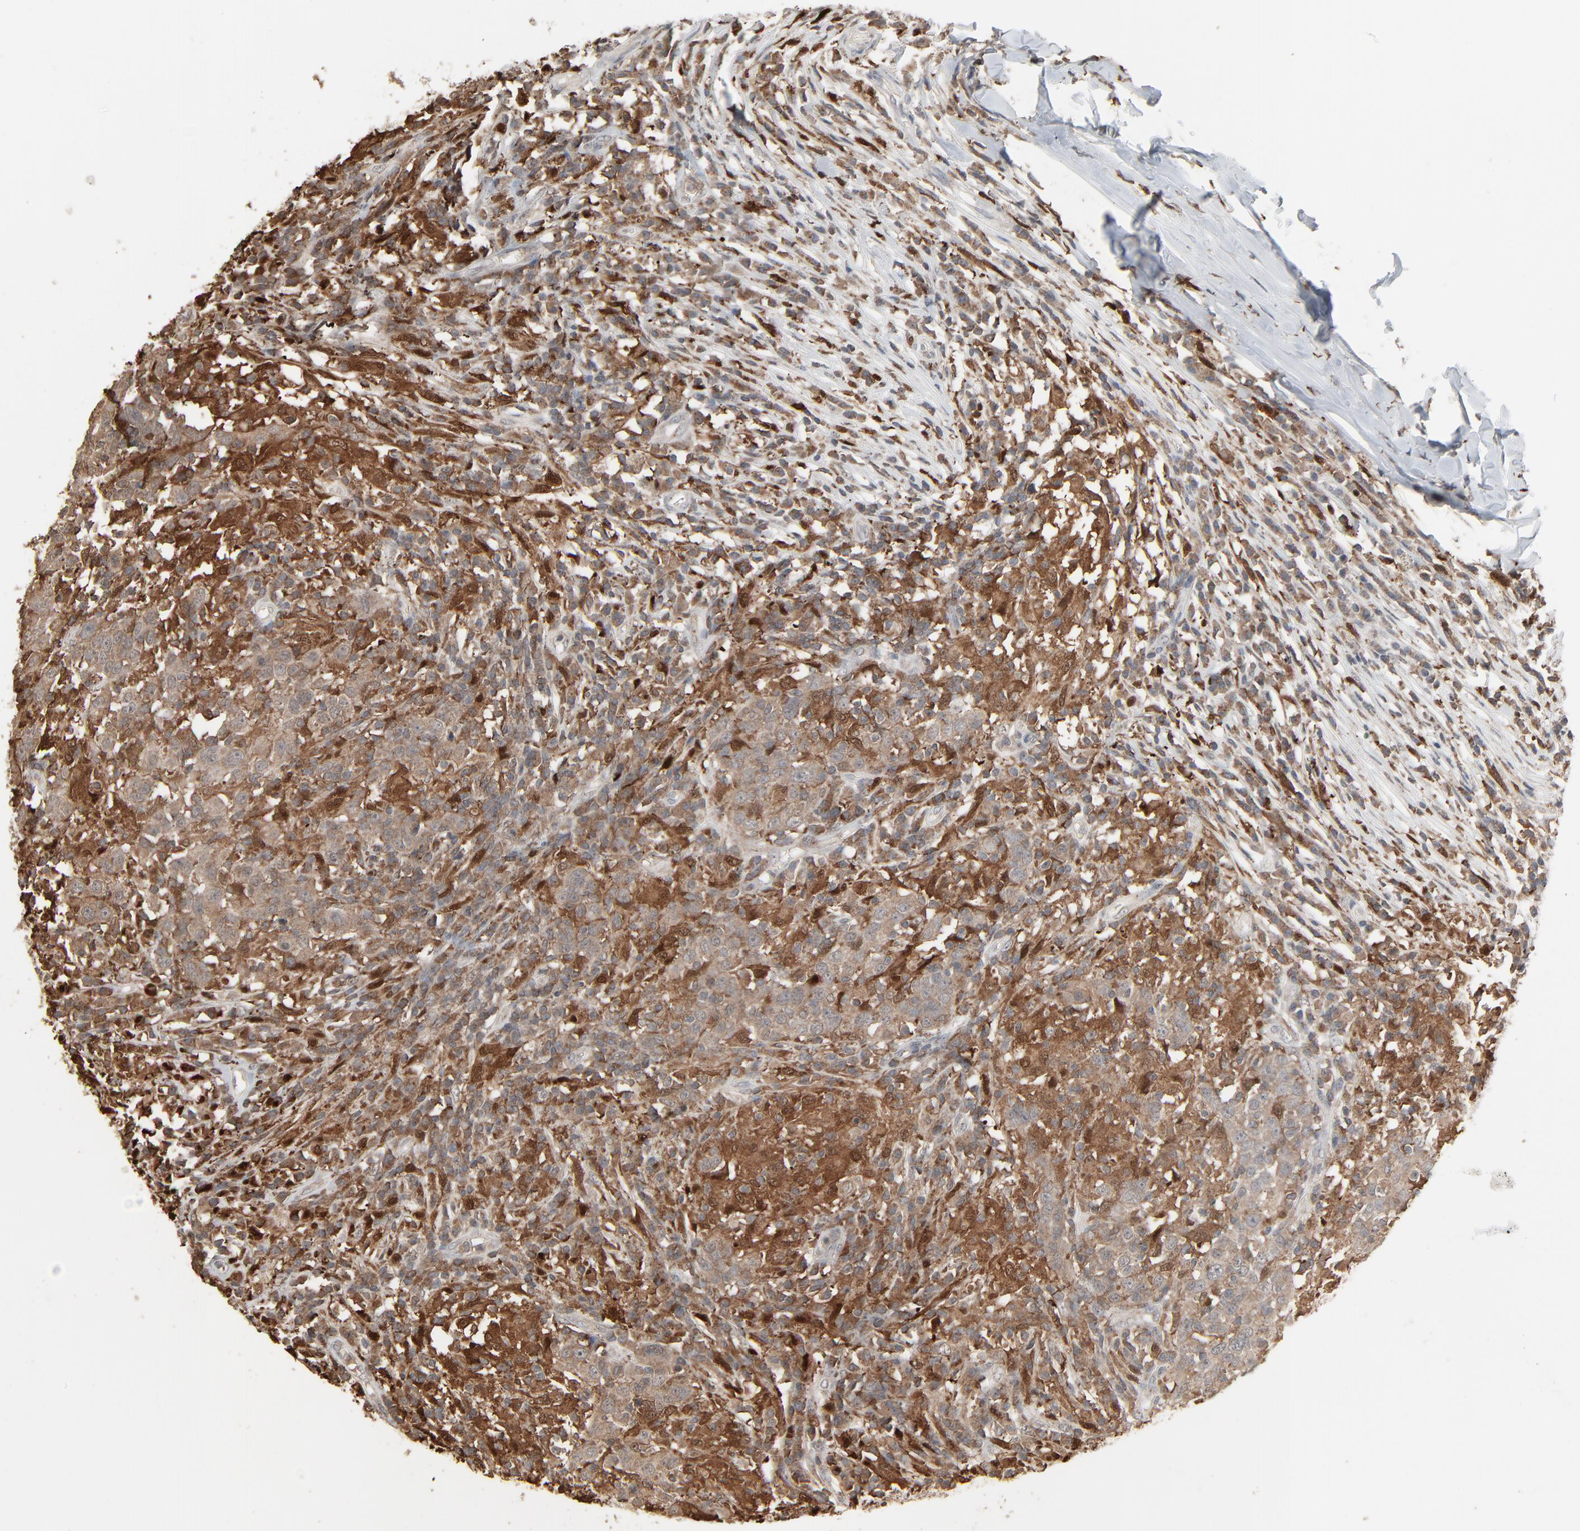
{"staining": {"intensity": "strong", "quantity": ">75%", "location": "cytoplasmic/membranous,nuclear"}, "tissue": "head and neck cancer", "cell_type": "Tumor cells", "image_type": "cancer", "snomed": [{"axis": "morphology", "description": "Adenocarcinoma, NOS"}, {"axis": "topography", "description": "Salivary gland"}, {"axis": "topography", "description": "Head-Neck"}], "caption": "IHC image of neoplastic tissue: human head and neck cancer stained using IHC reveals high levels of strong protein expression localized specifically in the cytoplasmic/membranous and nuclear of tumor cells, appearing as a cytoplasmic/membranous and nuclear brown color.", "gene": "DOCK8", "patient": {"sex": "female", "age": 65}}